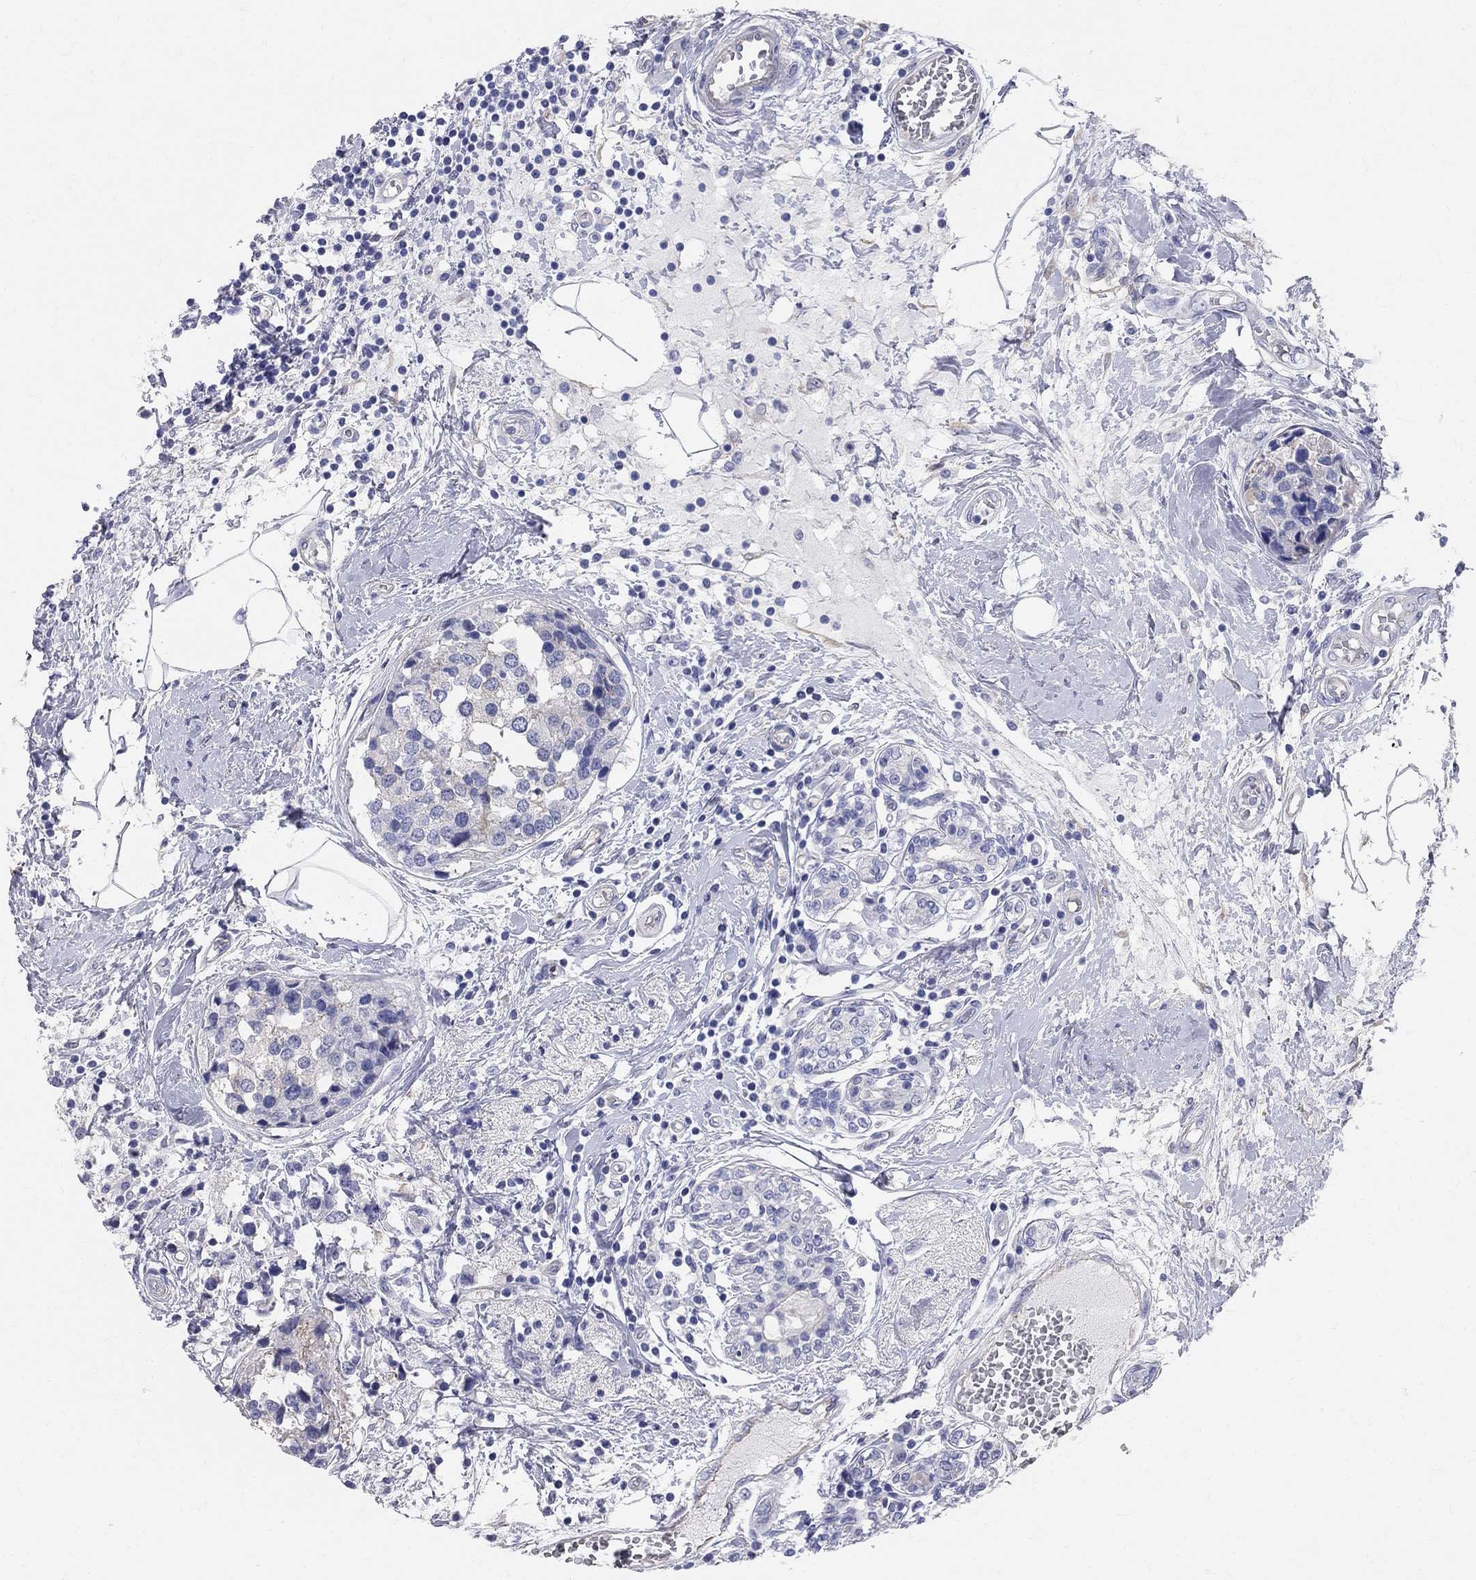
{"staining": {"intensity": "negative", "quantity": "none", "location": "none"}, "tissue": "breast cancer", "cell_type": "Tumor cells", "image_type": "cancer", "snomed": [{"axis": "morphology", "description": "Lobular carcinoma"}, {"axis": "topography", "description": "Breast"}], "caption": "Breast cancer (lobular carcinoma) was stained to show a protein in brown. There is no significant expression in tumor cells.", "gene": "AOX1", "patient": {"sex": "female", "age": 59}}